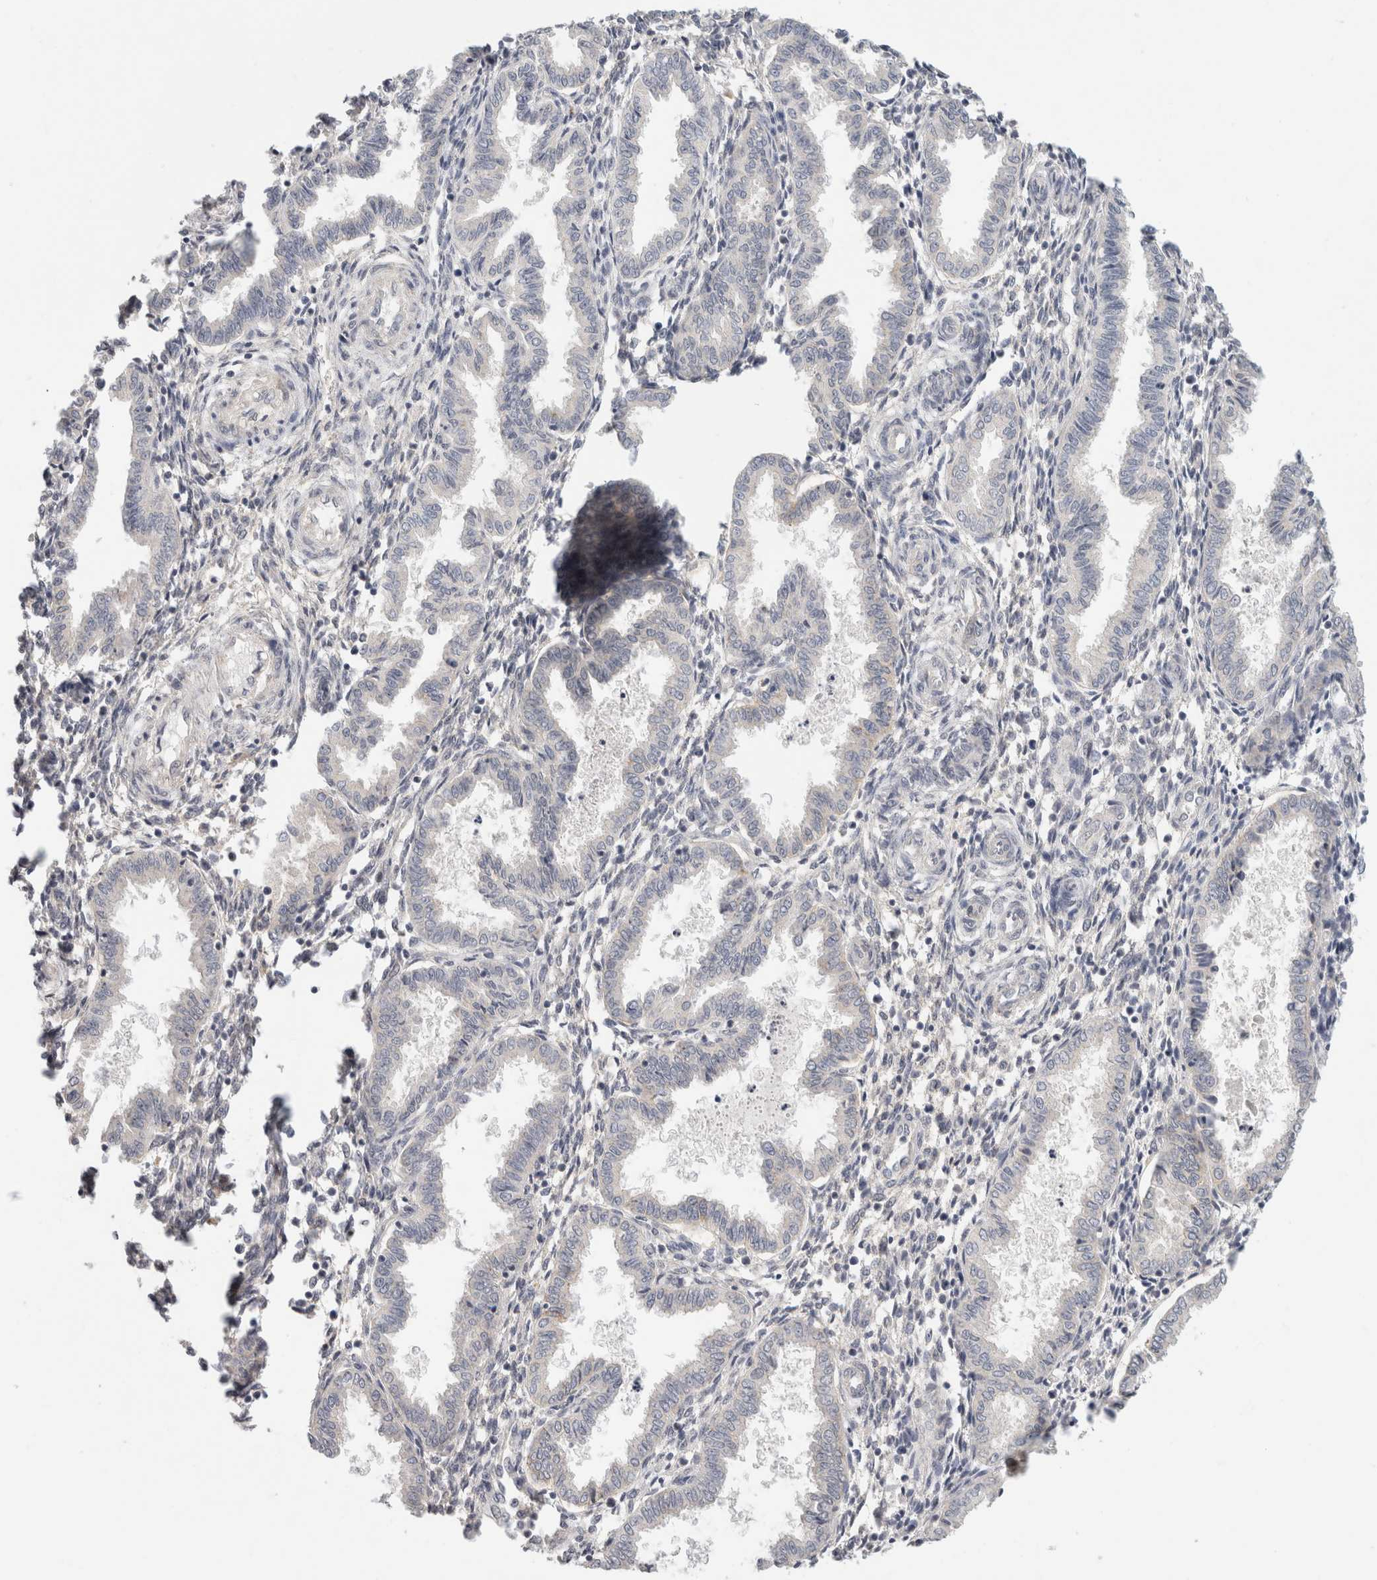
{"staining": {"intensity": "negative", "quantity": "none", "location": "none"}, "tissue": "endometrium", "cell_type": "Cells in endometrial stroma", "image_type": "normal", "snomed": [{"axis": "morphology", "description": "Normal tissue, NOS"}, {"axis": "topography", "description": "Endometrium"}], "caption": "IHC micrograph of benign endometrium stained for a protein (brown), which demonstrates no expression in cells in endometrial stroma. (IHC, brightfield microscopy, high magnification).", "gene": "CHRM4", "patient": {"sex": "female", "age": 33}}